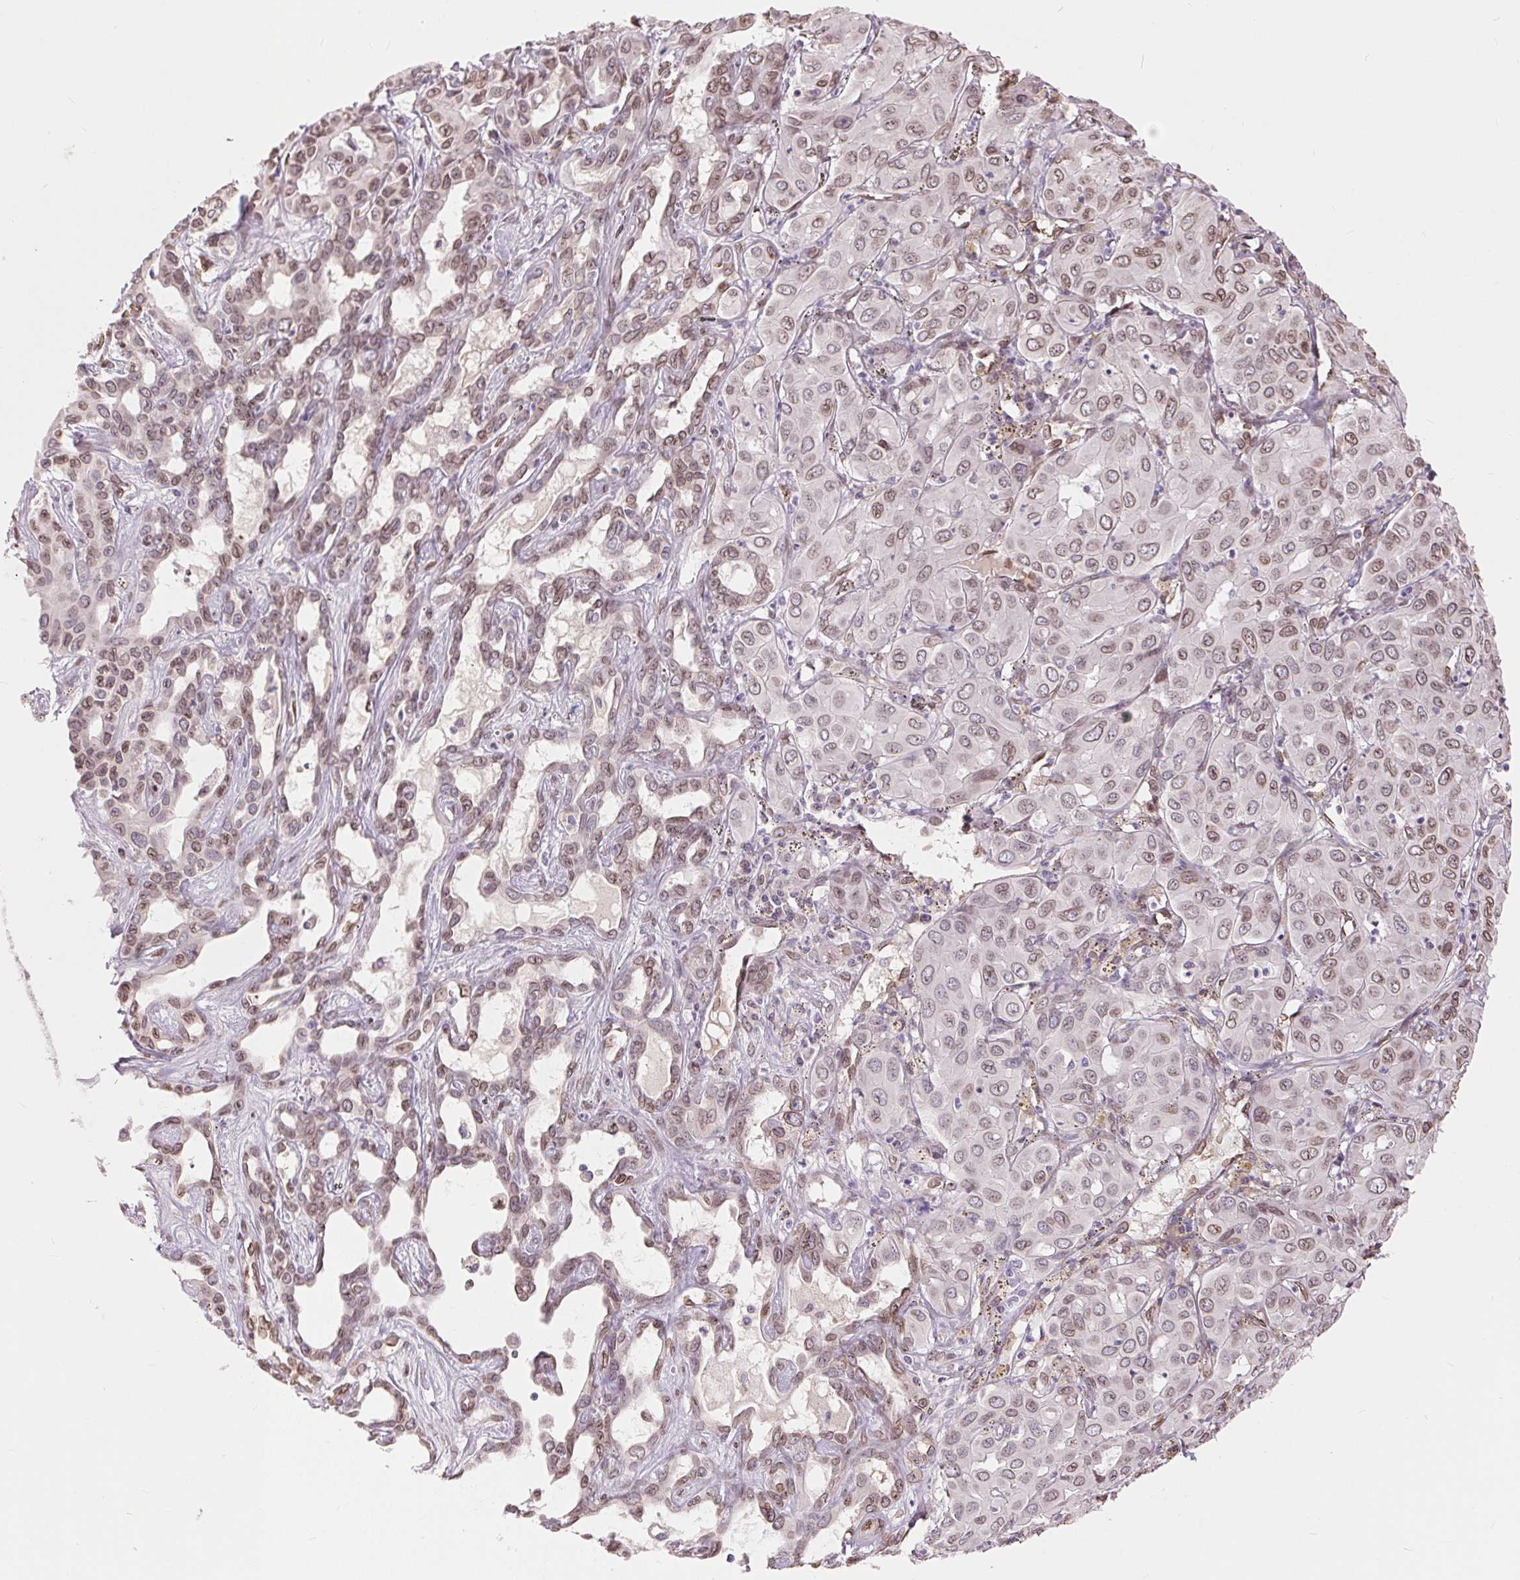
{"staining": {"intensity": "weak", "quantity": ">75%", "location": "cytoplasmic/membranous,nuclear"}, "tissue": "liver cancer", "cell_type": "Tumor cells", "image_type": "cancer", "snomed": [{"axis": "morphology", "description": "Cholangiocarcinoma"}, {"axis": "topography", "description": "Liver"}], "caption": "This histopathology image shows liver cancer (cholangiocarcinoma) stained with immunohistochemistry to label a protein in brown. The cytoplasmic/membranous and nuclear of tumor cells show weak positivity for the protein. Nuclei are counter-stained blue.", "gene": "TMEM175", "patient": {"sex": "female", "age": 60}}